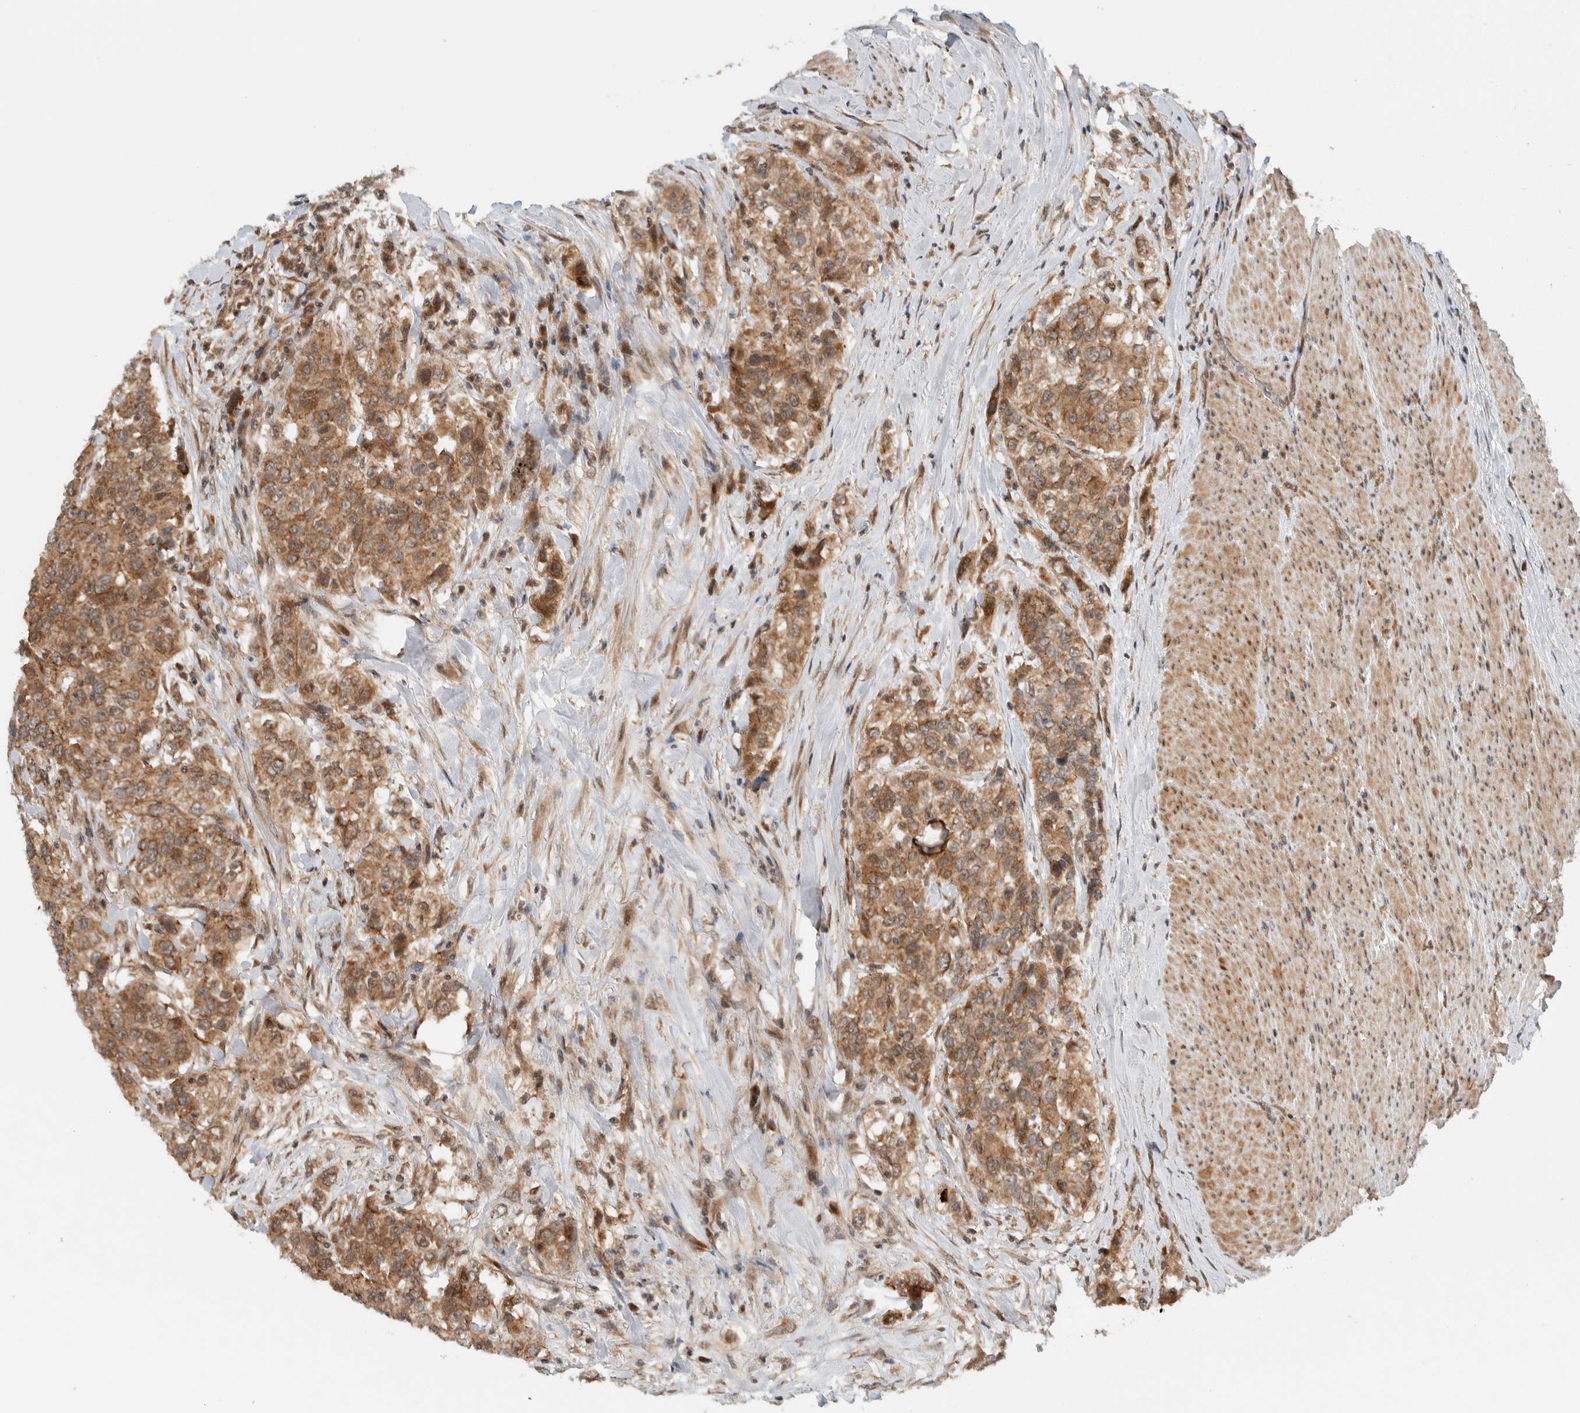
{"staining": {"intensity": "moderate", "quantity": ">75%", "location": "cytoplasmic/membranous"}, "tissue": "urothelial cancer", "cell_type": "Tumor cells", "image_type": "cancer", "snomed": [{"axis": "morphology", "description": "Urothelial carcinoma, High grade"}, {"axis": "topography", "description": "Urinary bladder"}], "caption": "A brown stain highlights moderate cytoplasmic/membranous expression of a protein in urothelial cancer tumor cells. (DAB (3,3'-diaminobenzidine) IHC, brown staining for protein, blue staining for nuclei).", "gene": "KLHL6", "patient": {"sex": "female", "age": 80}}